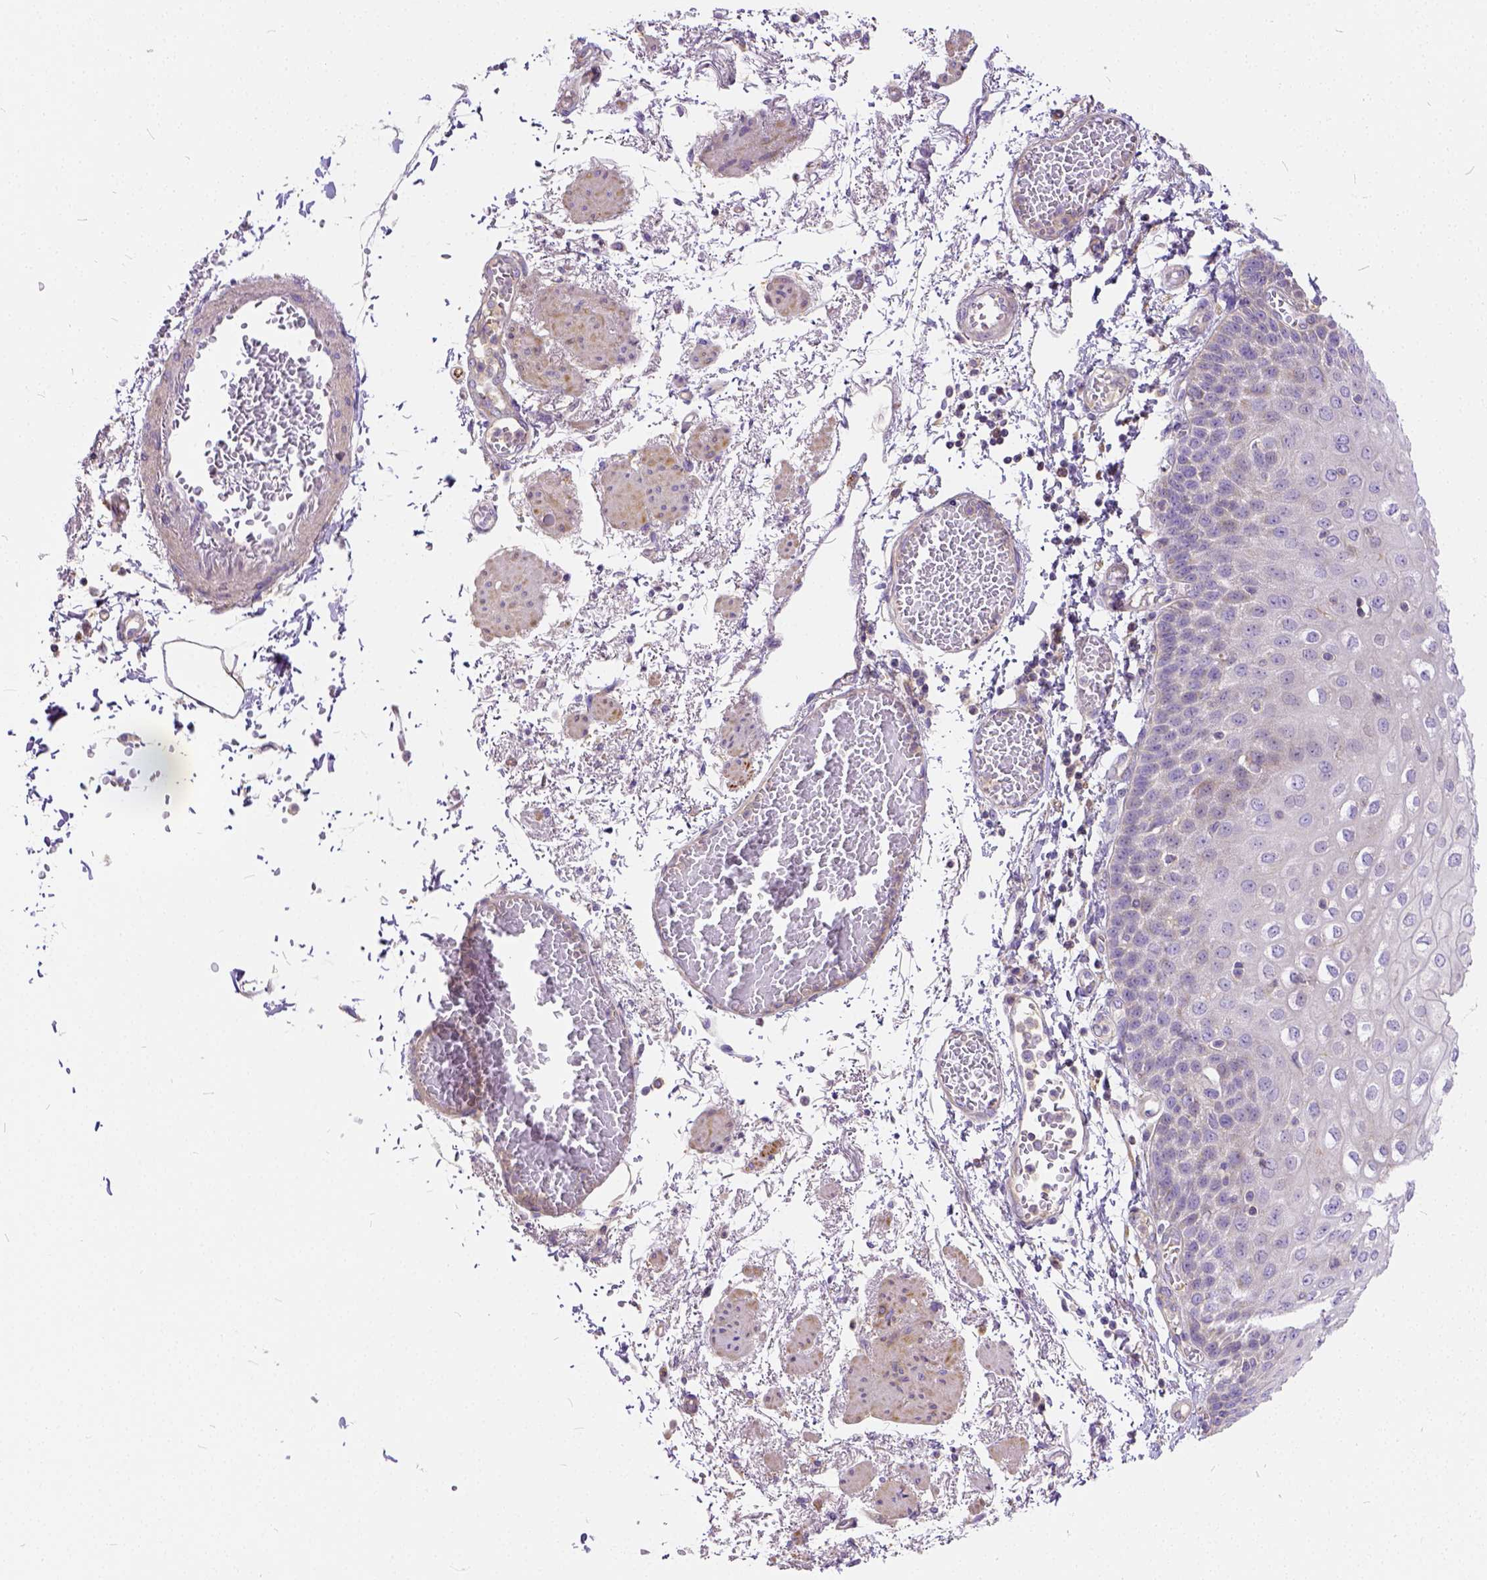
{"staining": {"intensity": "negative", "quantity": "none", "location": "none"}, "tissue": "esophagus", "cell_type": "Squamous epithelial cells", "image_type": "normal", "snomed": [{"axis": "morphology", "description": "Normal tissue, NOS"}, {"axis": "morphology", "description": "Adenocarcinoma, NOS"}, {"axis": "topography", "description": "Esophagus"}], "caption": "This photomicrograph is of benign esophagus stained with immunohistochemistry to label a protein in brown with the nuclei are counter-stained blue. There is no staining in squamous epithelial cells.", "gene": "CADM4", "patient": {"sex": "male", "age": 81}}